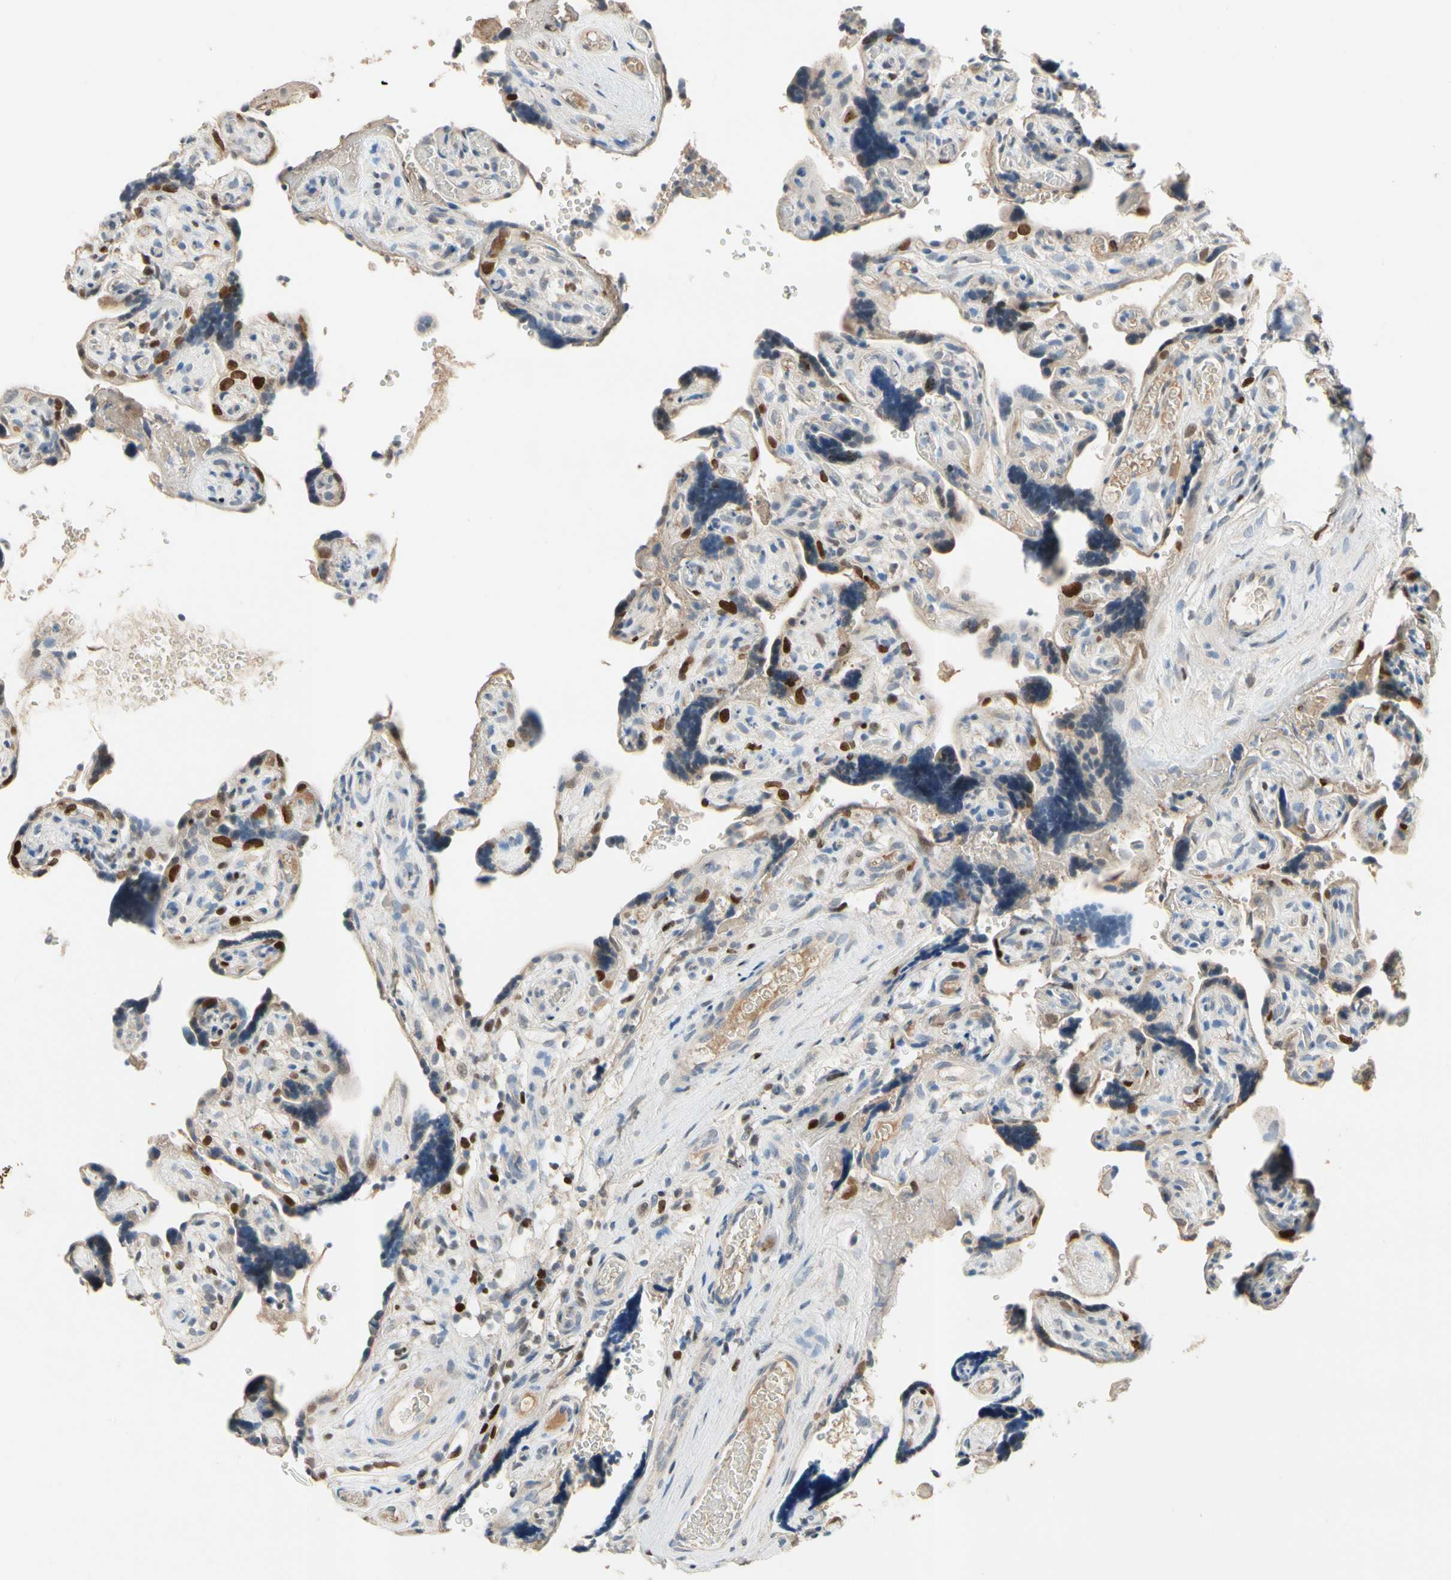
{"staining": {"intensity": "strong", "quantity": "25%-75%", "location": "nuclear"}, "tissue": "placenta", "cell_type": "Trophoblastic cells", "image_type": "normal", "snomed": [{"axis": "morphology", "description": "Normal tissue, NOS"}, {"axis": "topography", "description": "Placenta"}], "caption": "Strong nuclear staining for a protein is seen in about 25%-75% of trophoblastic cells of benign placenta using IHC.", "gene": "ZKSCAN3", "patient": {"sex": "female", "age": 30}}